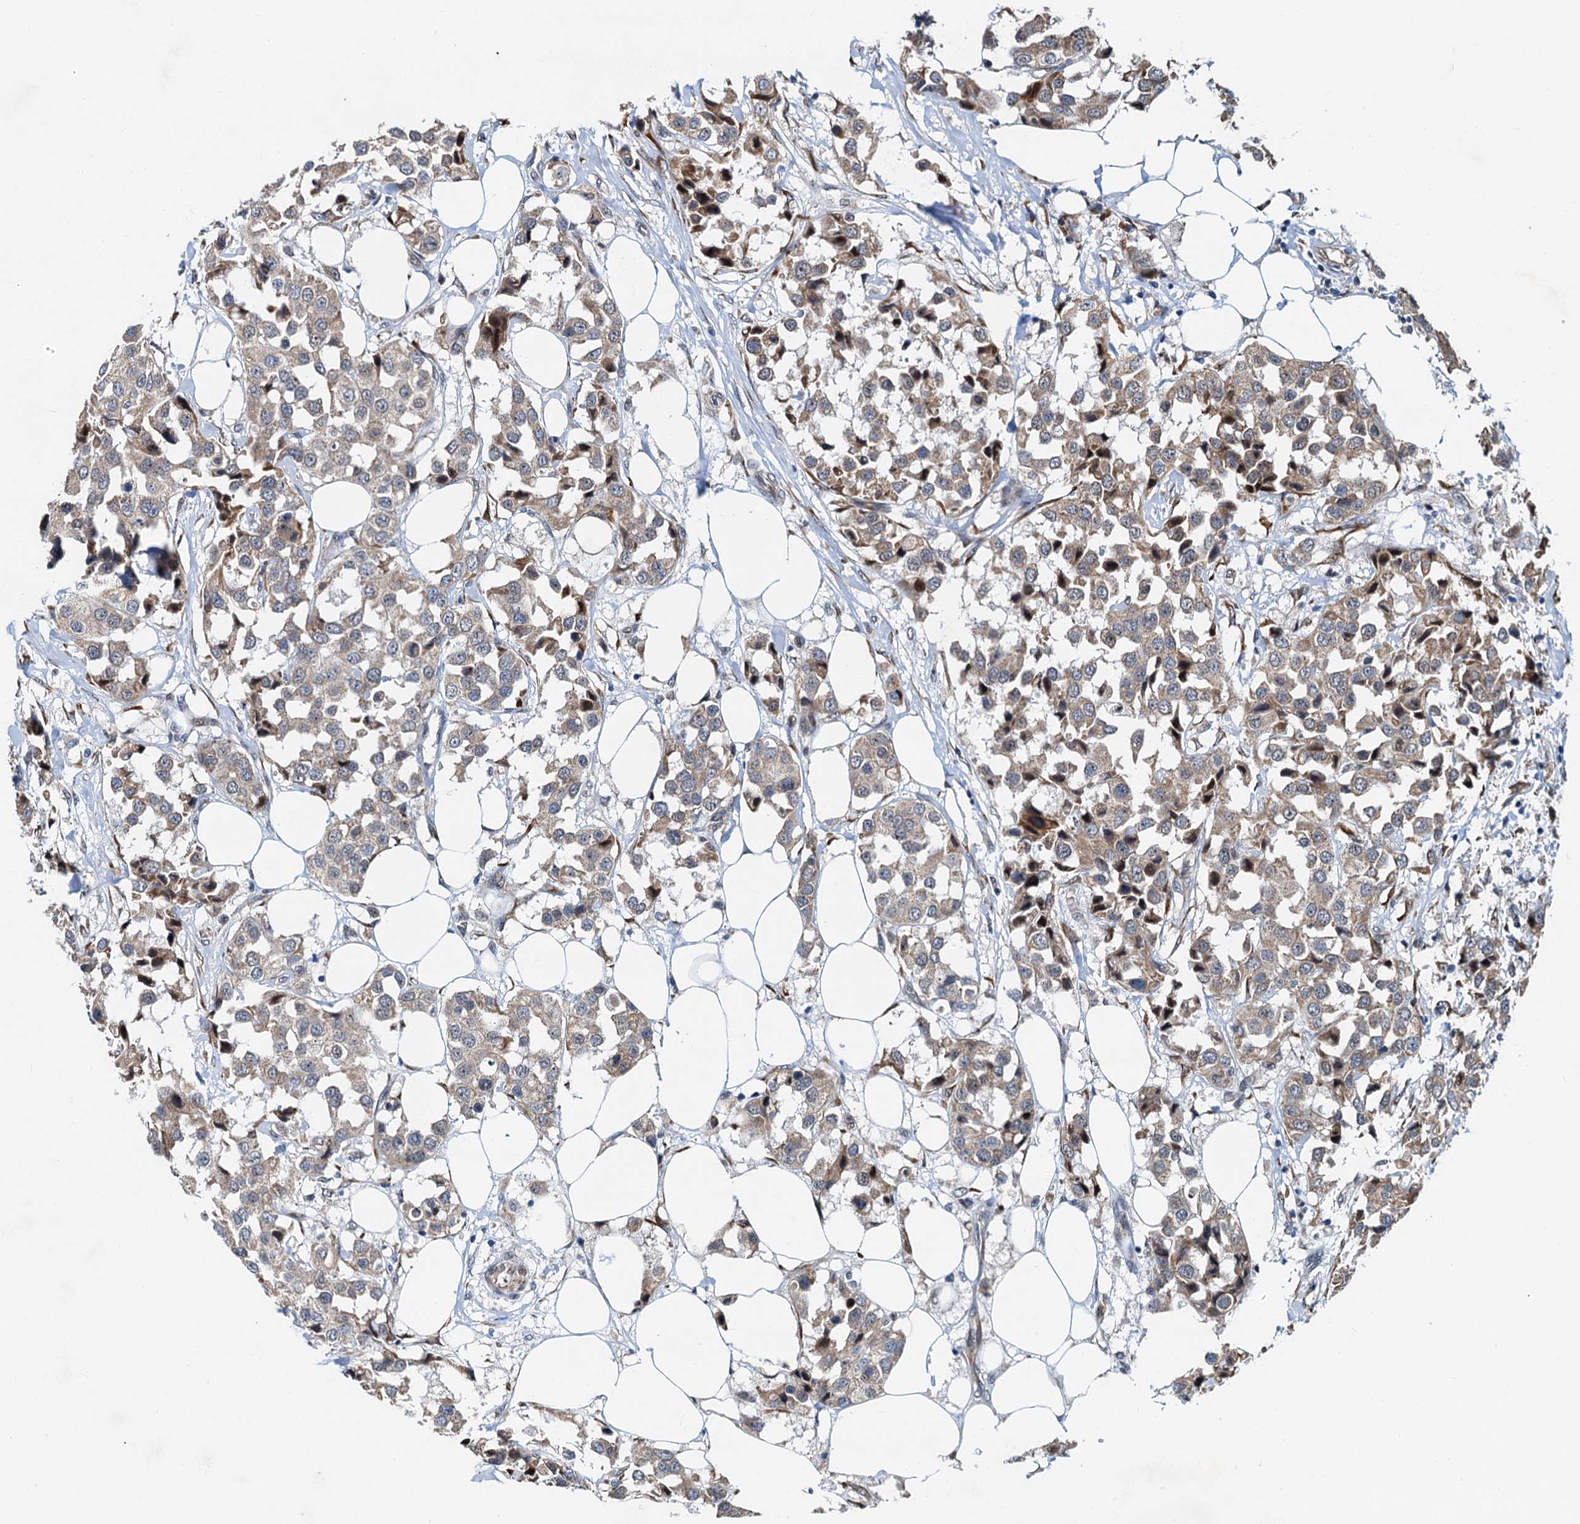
{"staining": {"intensity": "weak", "quantity": ">75%", "location": "cytoplasmic/membranous"}, "tissue": "breast cancer", "cell_type": "Tumor cells", "image_type": "cancer", "snomed": [{"axis": "morphology", "description": "Duct carcinoma"}, {"axis": "topography", "description": "Breast"}], "caption": "Tumor cells show weak cytoplasmic/membranous positivity in about >75% of cells in breast invasive ductal carcinoma.", "gene": "DNAJC21", "patient": {"sex": "female", "age": 80}}